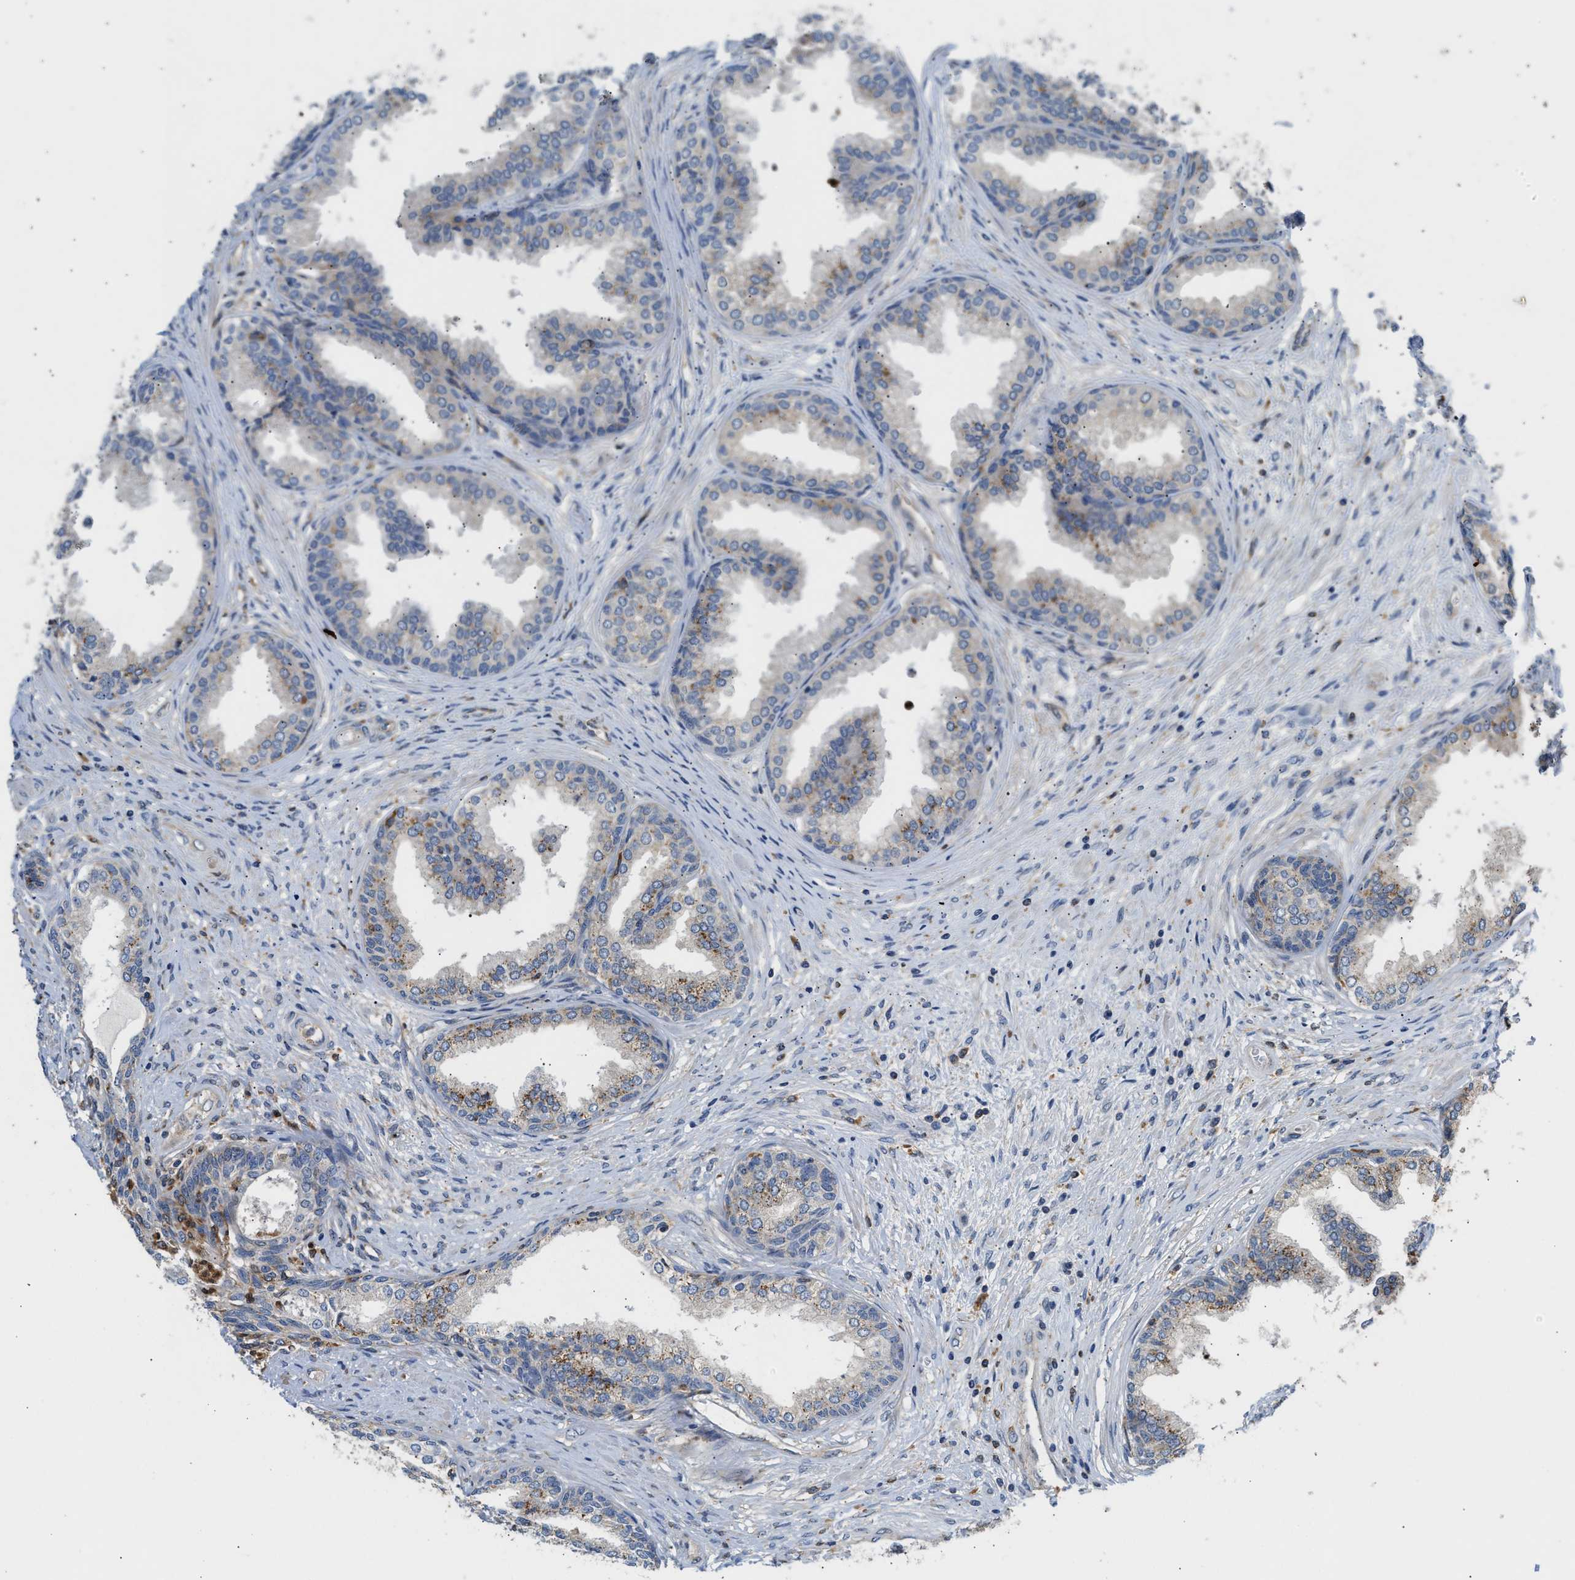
{"staining": {"intensity": "strong", "quantity": "25%-75%", "location": "nuclear"}, "tissue": "prostate", "cell_type": "Glandular cells", "image_type": "normal", "snomed": [{"axis": "morphology", "description": "Normal tissue, NOS"}, {"axis": "topography", "description": "Prostate"}], "caption": "Human prostate stained for a protein (brown) exhibits strong nuclear positive expression in about 25%-75% of glandular cells.", "gene": "RAB31", "patient": {"sex": "male", "age": 76}}